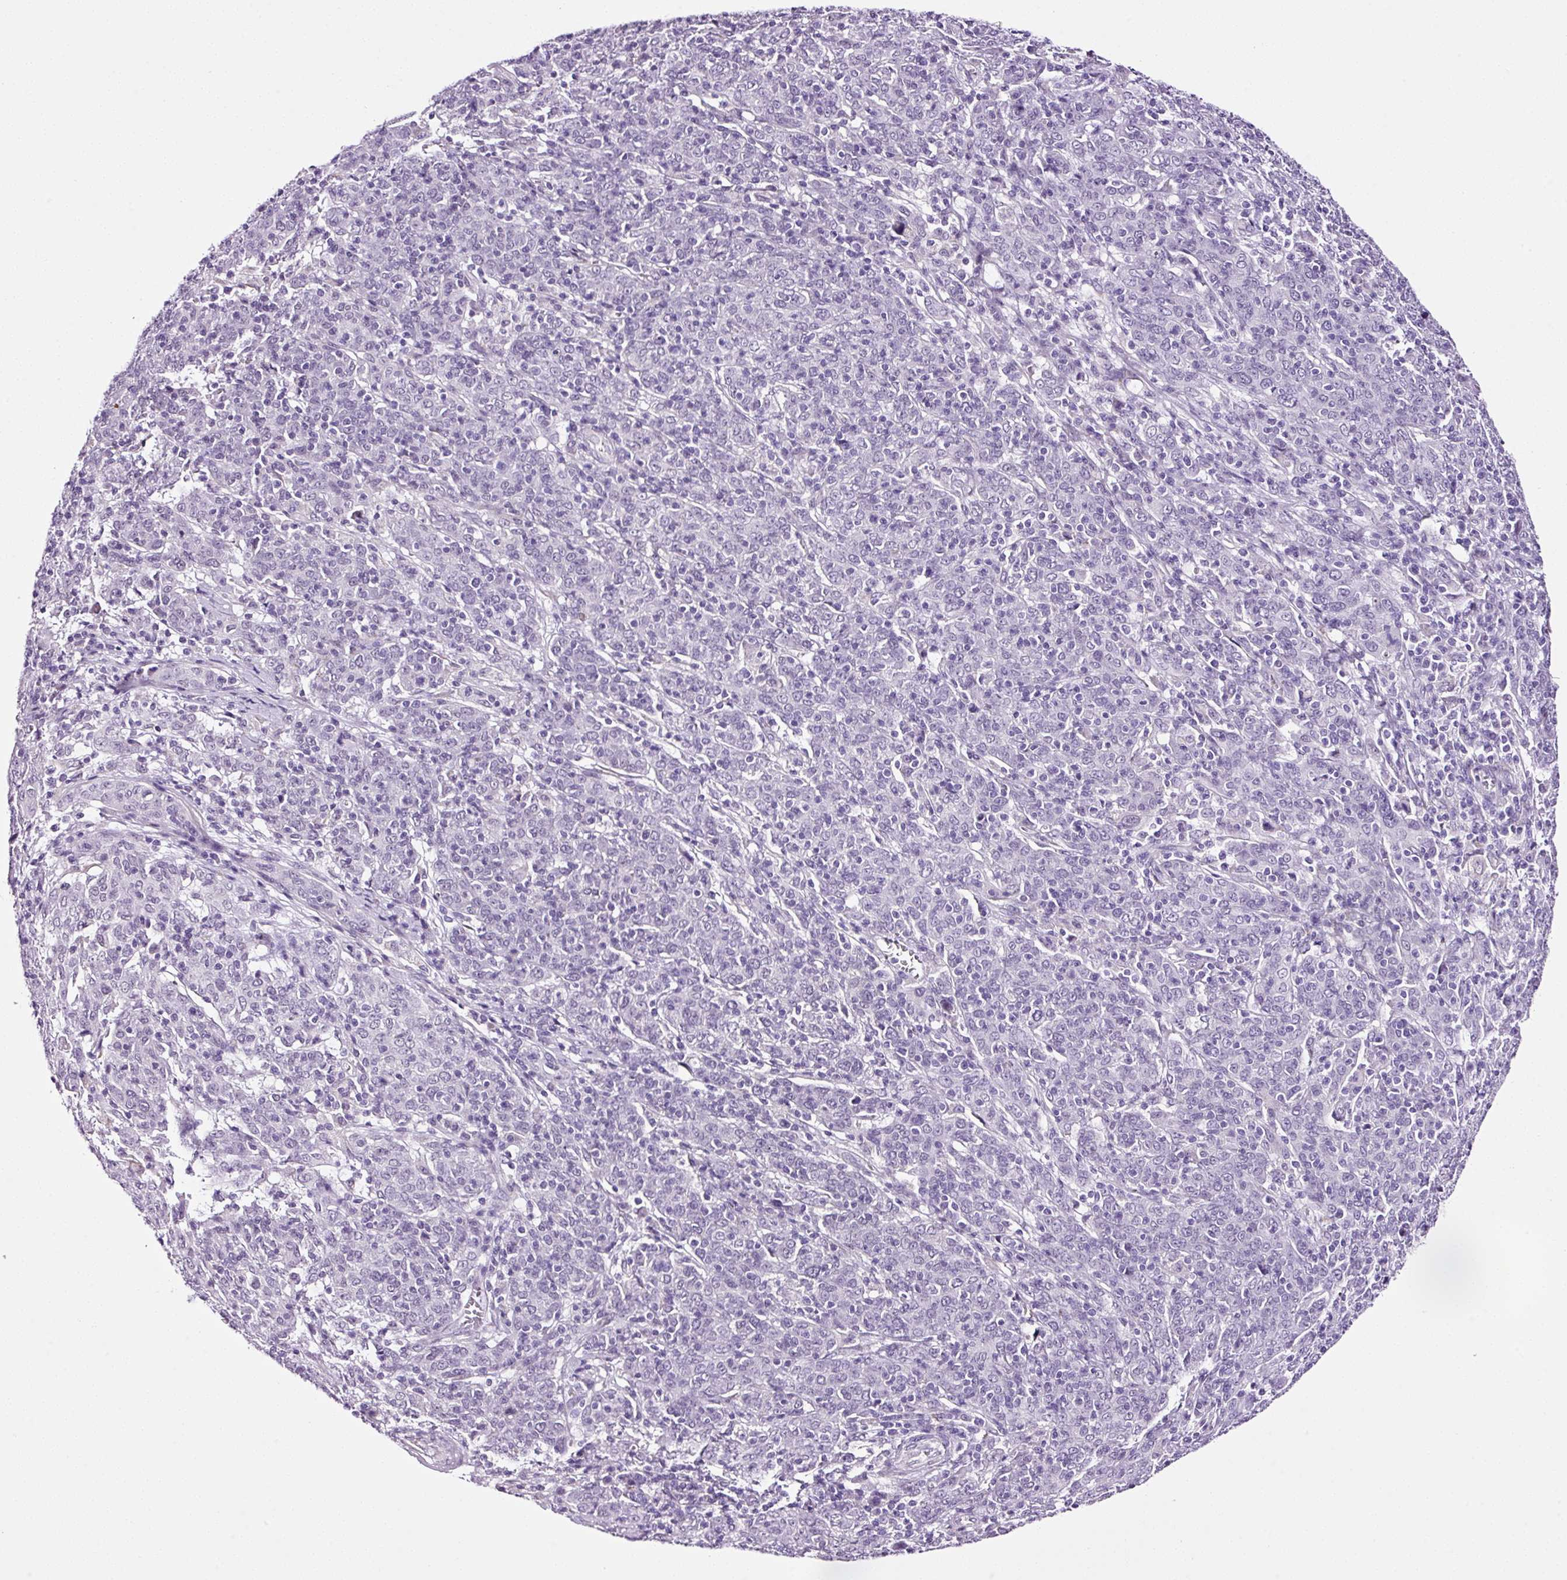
{"staining": {"intensity": "negative", "quantity": "none", "location": "none"}, "tissue": "cervical cancer", "cell_type": "Tumor cells", "image_type": "cancer", "snomed": [{"axis": "morphology", "description": "Squamous cell carcinoma, NOS"}, {"axis": "topography", "description": "Cervix"}], "caption": "Image shows no significant protein positivity in tumor cells of cervical cancer (squamous cell carcinoma).", "gene": "RTF2", "patient": {"sex": "female", "age": 67}}